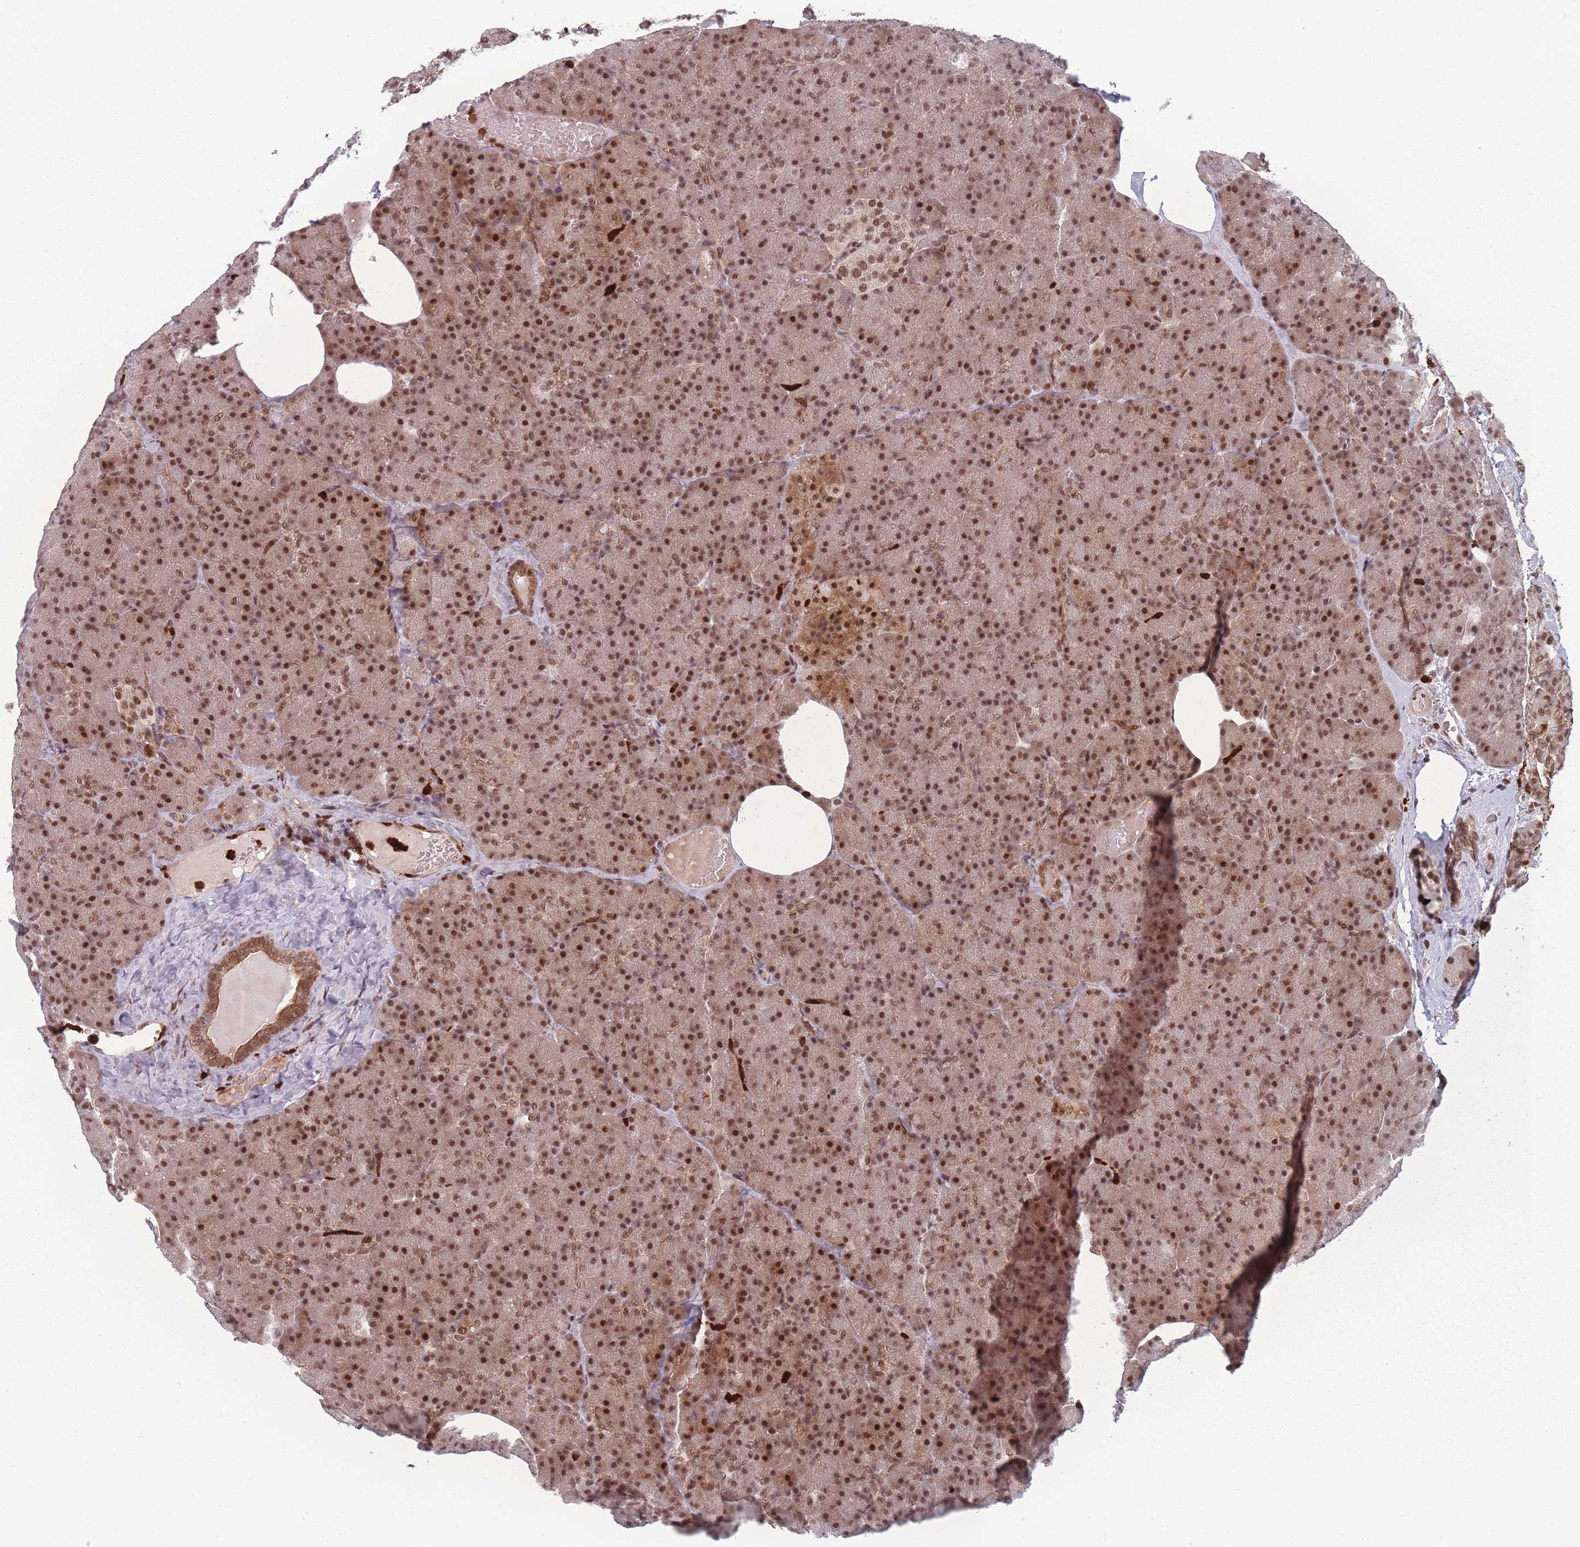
{"staining": {"intensity": "moderate", "quantity": ">75%", "location": "cytoplasmic/membranous,nuclear"}, "tissue": "pancreas", "cell_type": "Exocrine glandular cells", "image_type": "normal", "snomed": [{"axis": "morphology", "description": "Normal tissue, NOS"}, {"axis": "morphology", "description": "Carcinoid, malignant, NOS"}, {"axis": "topography", "description": "Pancreas"}], "caption": "Immunohistochemical staining of benign human pancreas reveals >75% levels of moderate cytoplasmic/membranous,nuclear protein positivity in approximately >75% of exocrine glandular cells. (DAB (3,3'-diaminobenzidine) IHC, brown staining for protein, blue staining for nuclei).", "gene": "WDR55", "patient": {"sex": "female", "age": 35}}